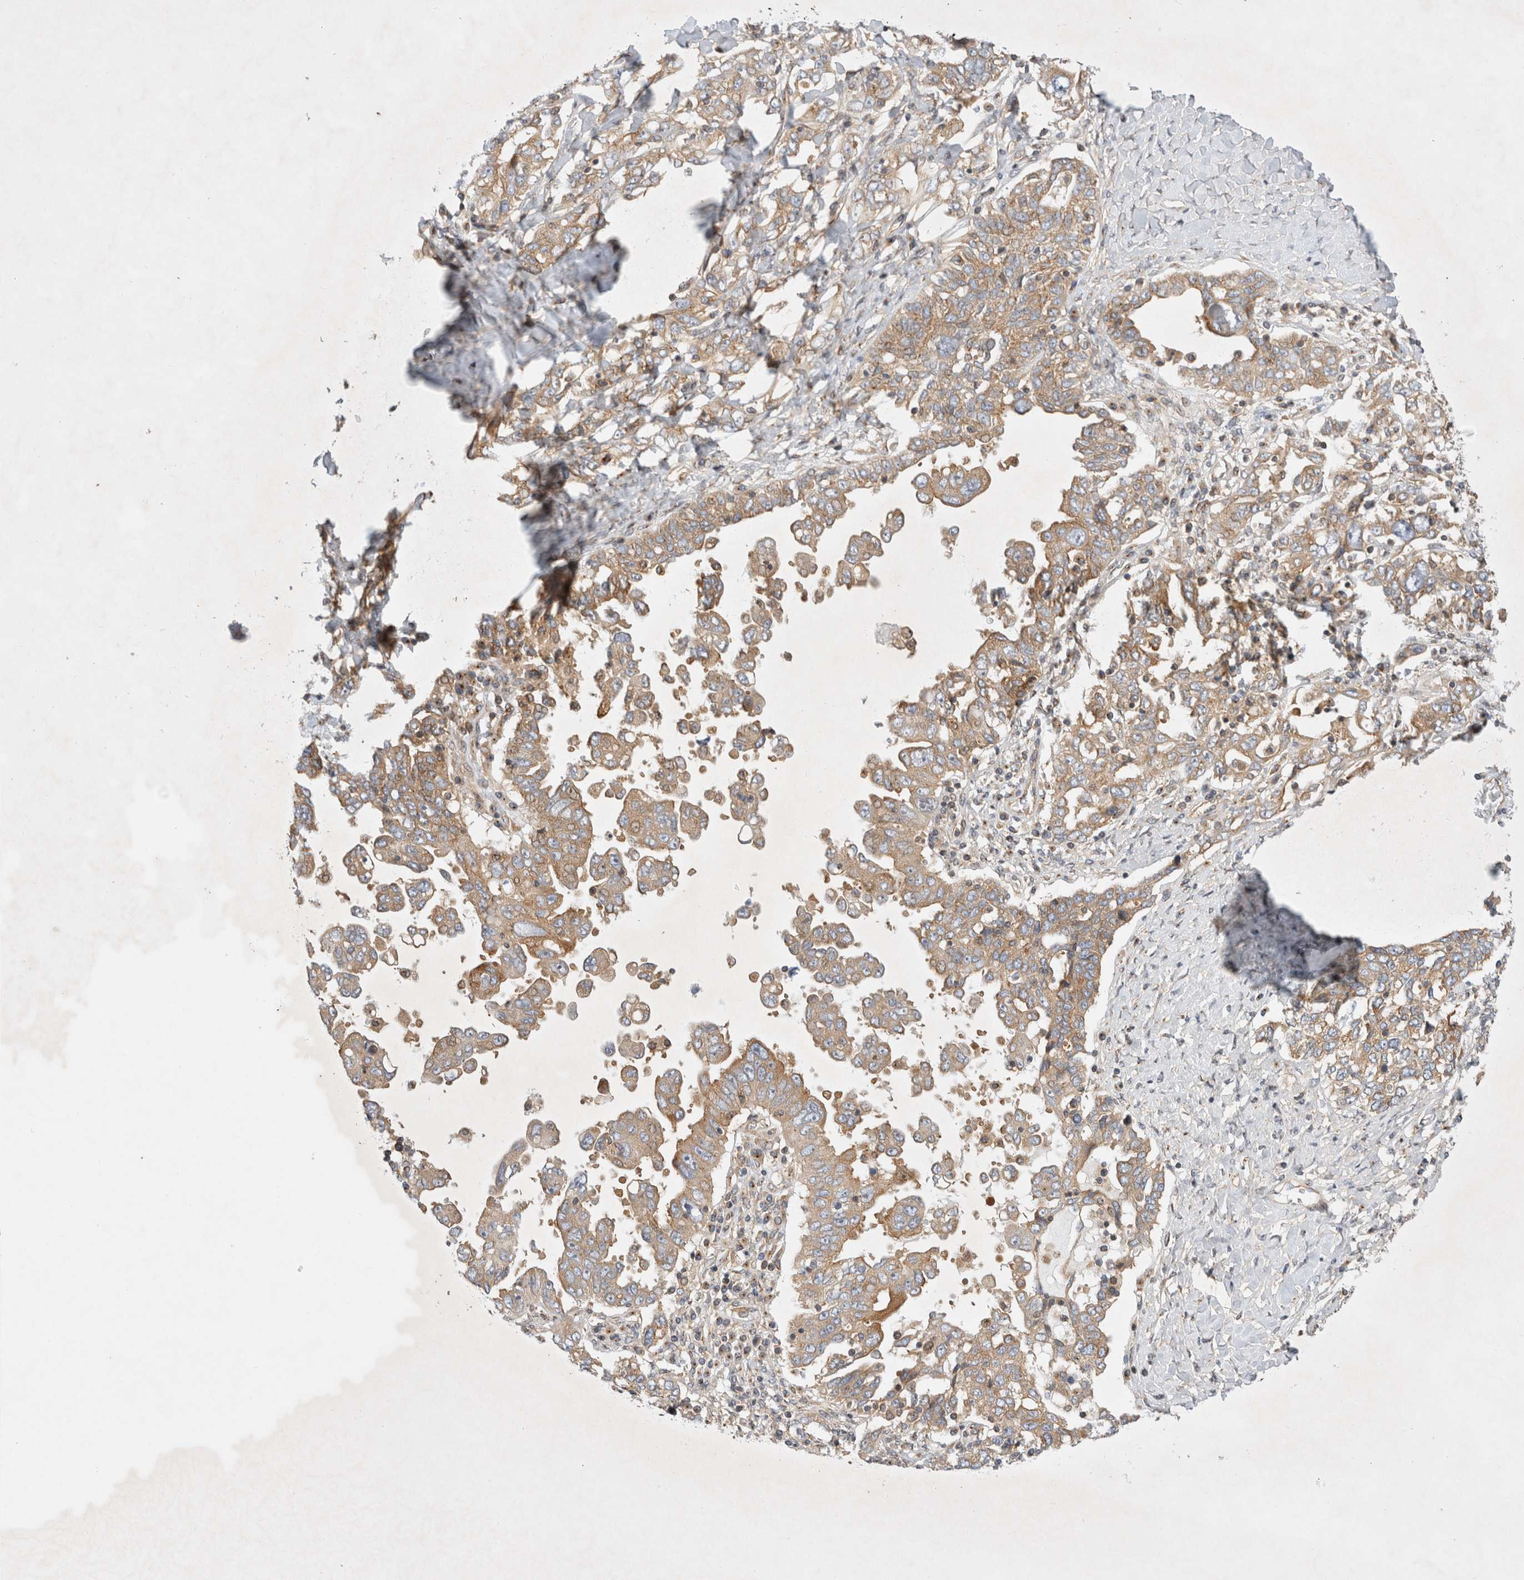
{"staining": {"intensity": "moderate", "quantity": ">75%", "location": "cytoplasmic/membranous"}, "tissue": "ovarian cancer", "cell_type": "Tumor cells", "image_type": "cancer", "snomed": [{"axis": "morphology", "description": "Carcinoma, endometroid"}, {"axis": "topography", "description": "Ovary"}], "caption": "Immunohistochemistry (IHC) histopathology image of neoplastic tissue: ovarian endometroid carcinoma stained using immunohistochemistry (IHC) demonstrates medium levels of moderate protein expression localized specifically in the cytoplasmic/membranous of tumor cells, appearing as a cytoplasmic/membranous brown color.", "gene": "GPR150", "patient": {"sex": "female", "age": 62}}